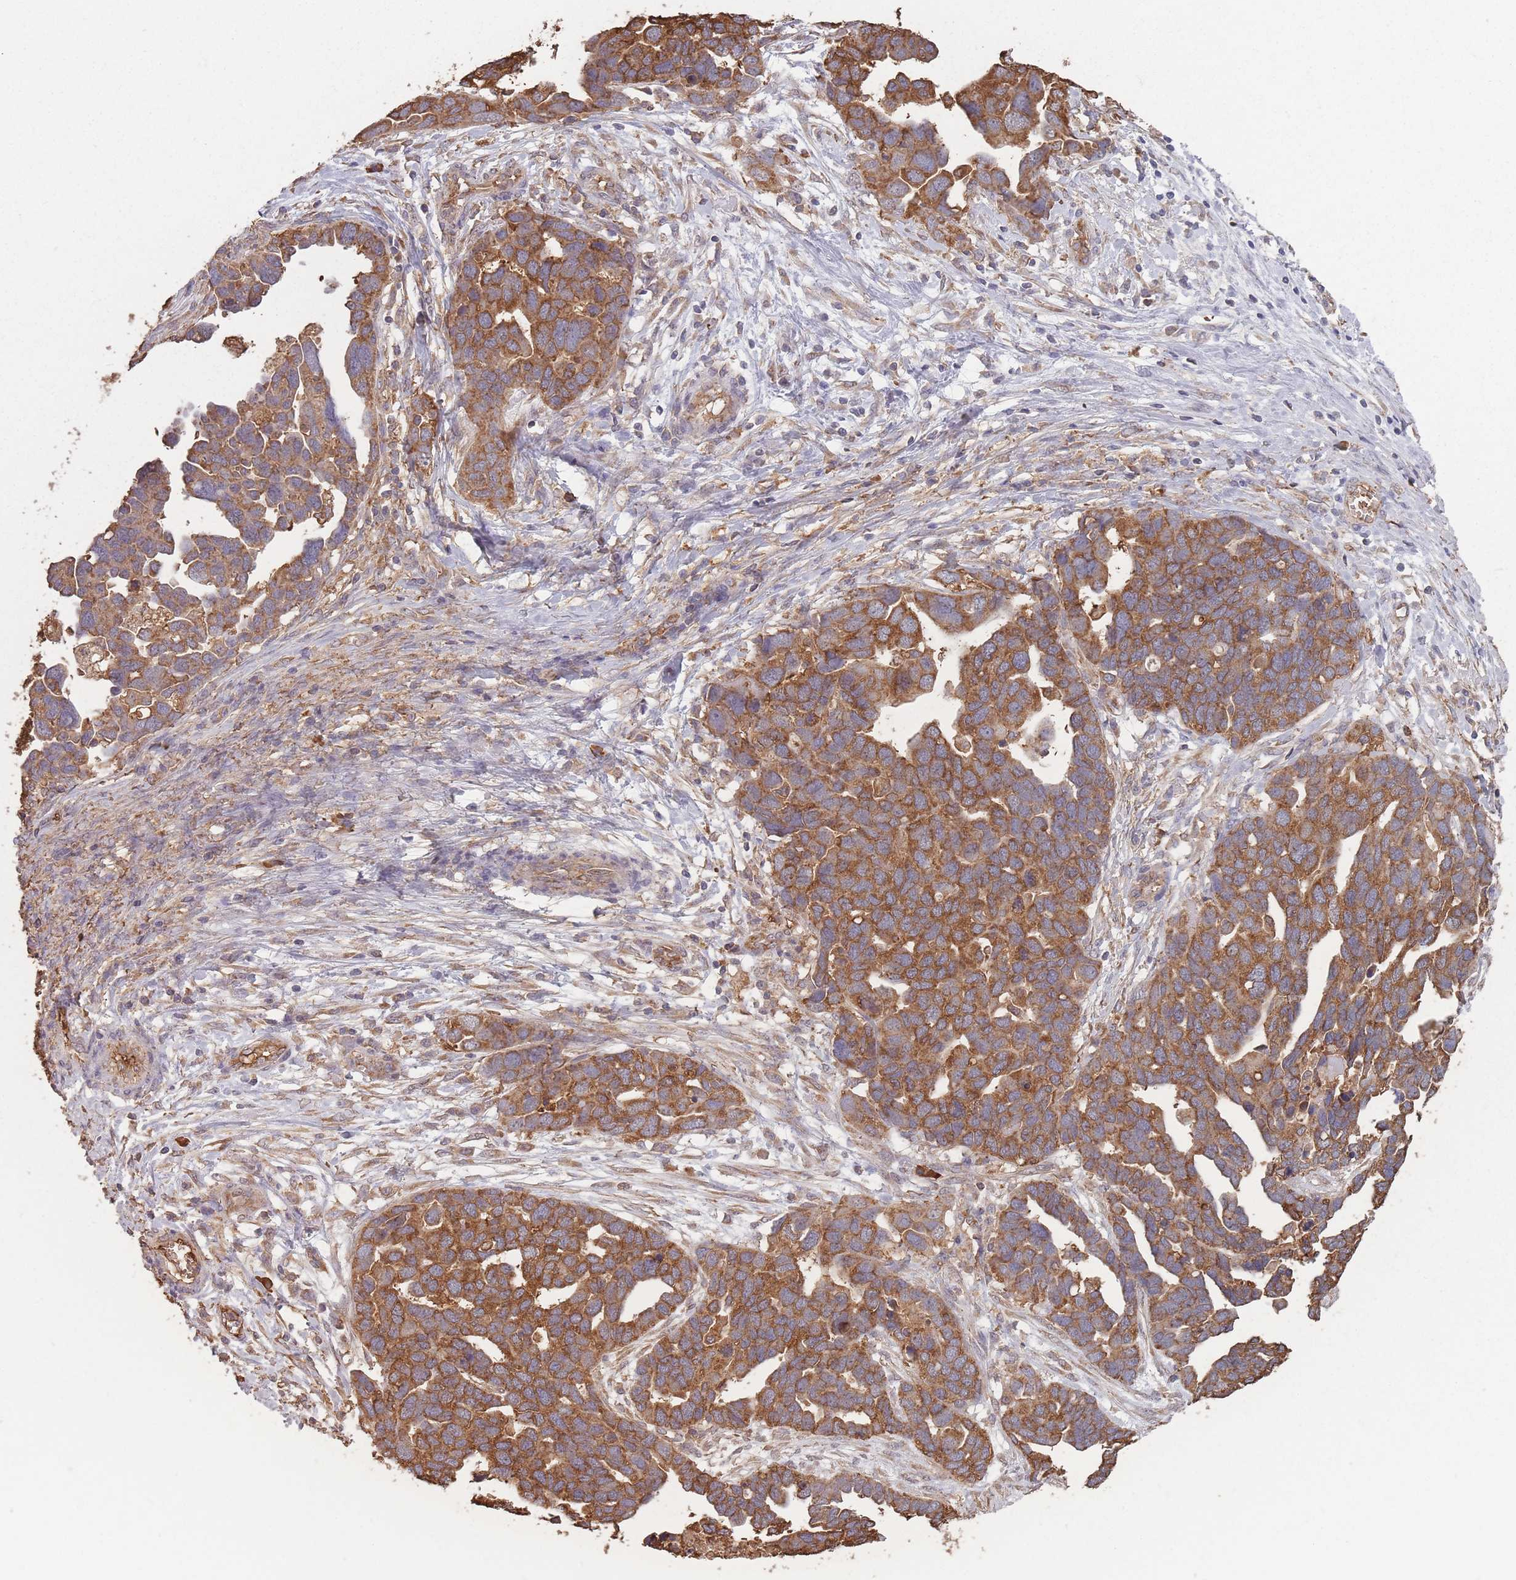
{"staining": {"intensity": "strong", "quantity": ">75%", "location": "cytoplasmic/membranous"}, "tissue": "ovarian cancer", "cell_type": "Tumor cells", "image_type": "cancer", "snomed": [{"axis": "morphology", "description": "Cystadenocarcinoma, serous, NOS"}, {"axis": "topography", "description": "Ovary"}], "caption": "Human ovarian cancer (serous cystadenocarcinoma) stained for a protein (brown) displays strong cytoplasmic/membranous positive positivity in about >75% of tumor cells.", "gene": "SANBR", "patient": {"sex": "female", "age": 54}}